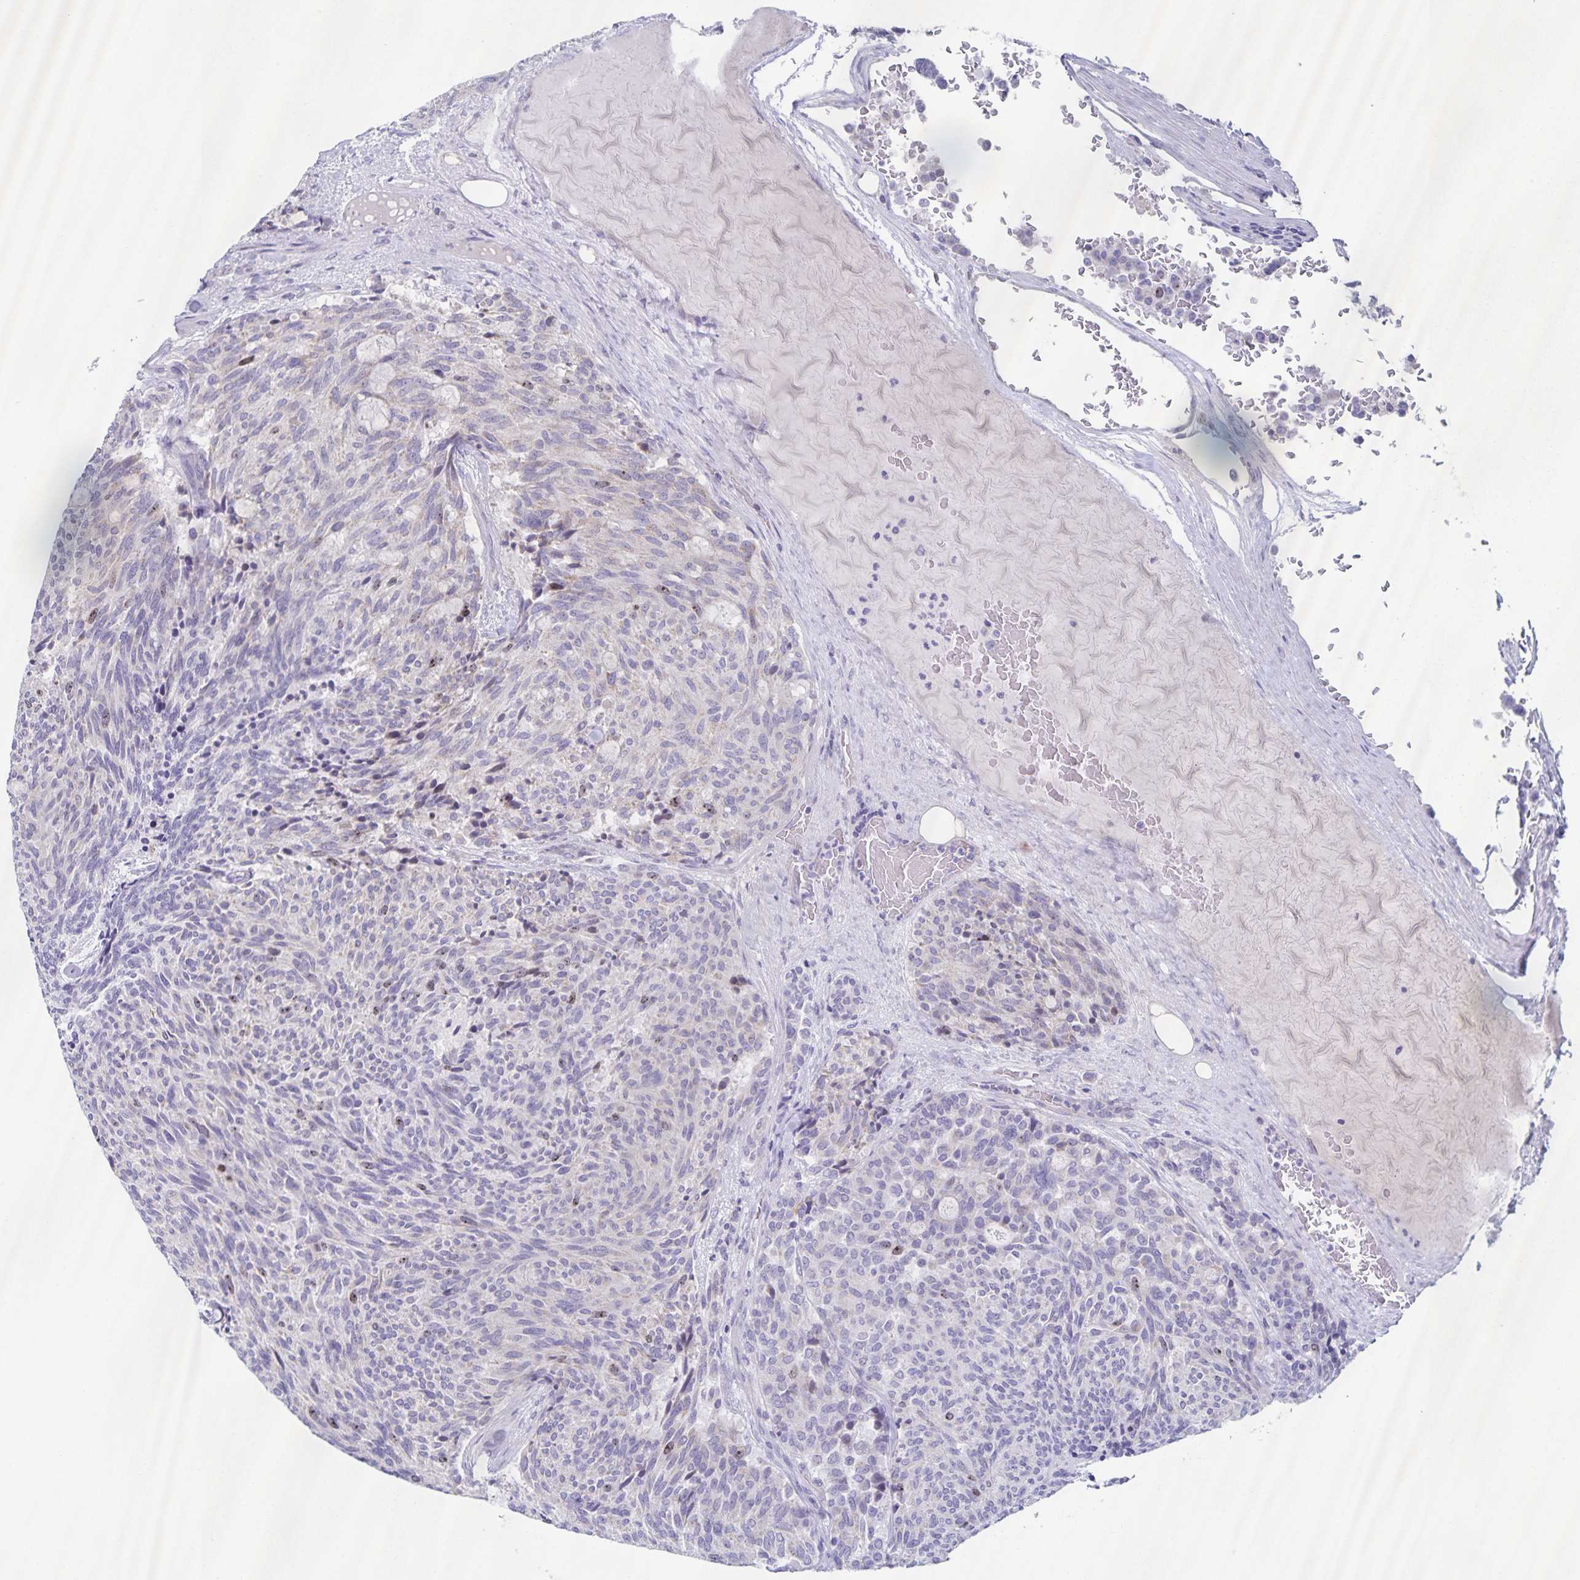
{"staining": {"intensity": "weak", "quantity": "<25%", "location": "cytoplasmic/membranous"}, "tissue": "carcinoid", "cell_type": "Tumor cells", "image_type": "cancer", "snomed": [{"axis": "morphology", "description": "Carcinoid, malignant, NOS"}, {"axis": "topography", "description": "Pancreas"}], "caption": "This is a histopathology image of immunohistochemistry staining of carcinoid, which shows no staining in tumor cells.", "gene": "CENPH", "patient": {"sex": "female", "age": 54}}